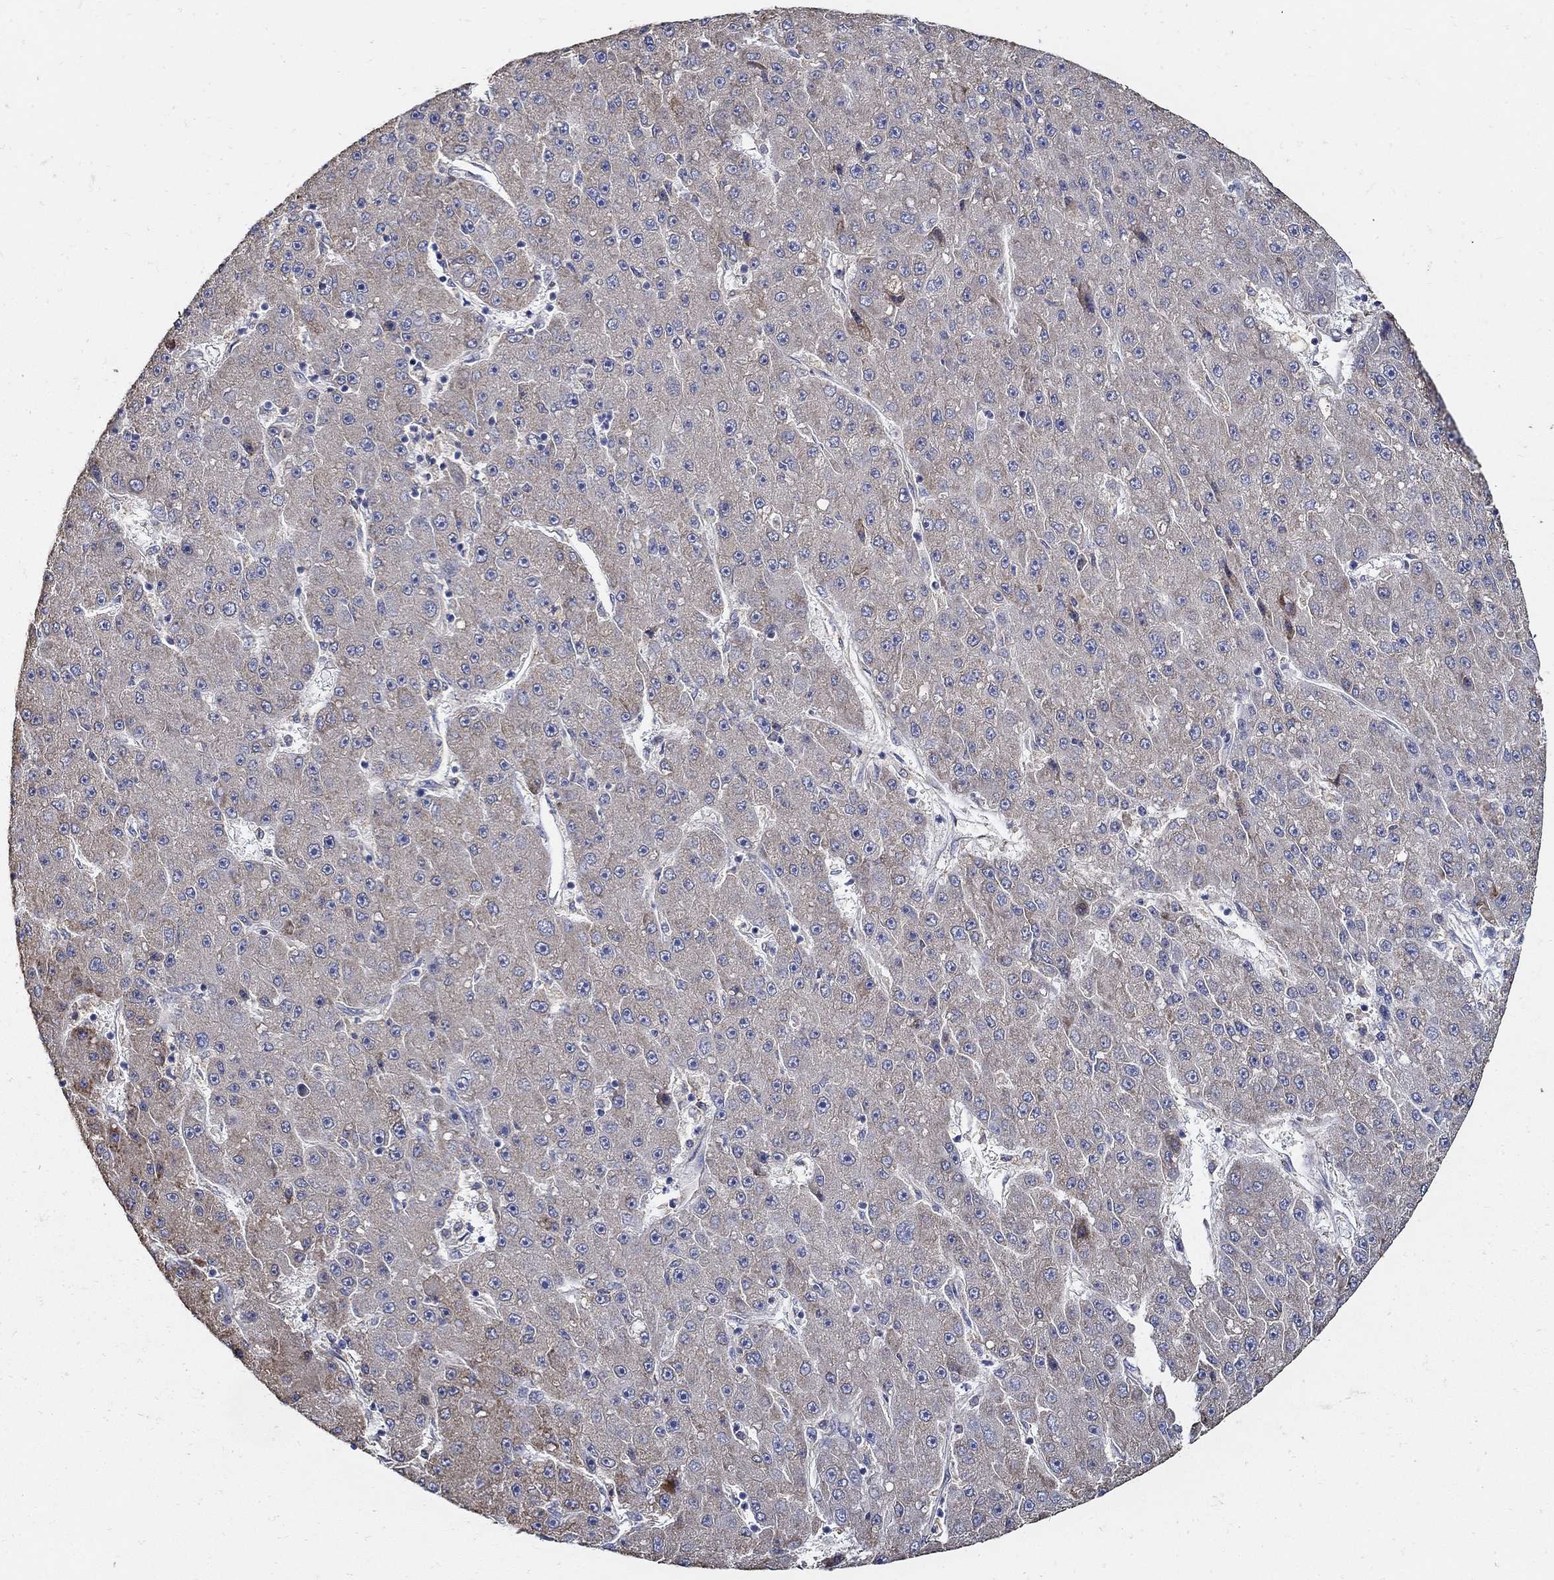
{"staining": {"intensity": "weak", "quantity": "<25%", "location": "cytoplasmic/membranous"}, "tissue": "liver cancer", "cell_type": "Tumor cells", "image_type": "cancer", "snomed": [{"axis": "morphology", "description": "Carcinoma, Hepatocellular, NOS"}, {"axis": "topography", "description": "Liver"}], "caption": "The image reveals no significant expression in tumor cells of liver hepatocellular carcinoma.", "gene": "EMILIN3", "patient": {"sex": "male", "age": 67}}